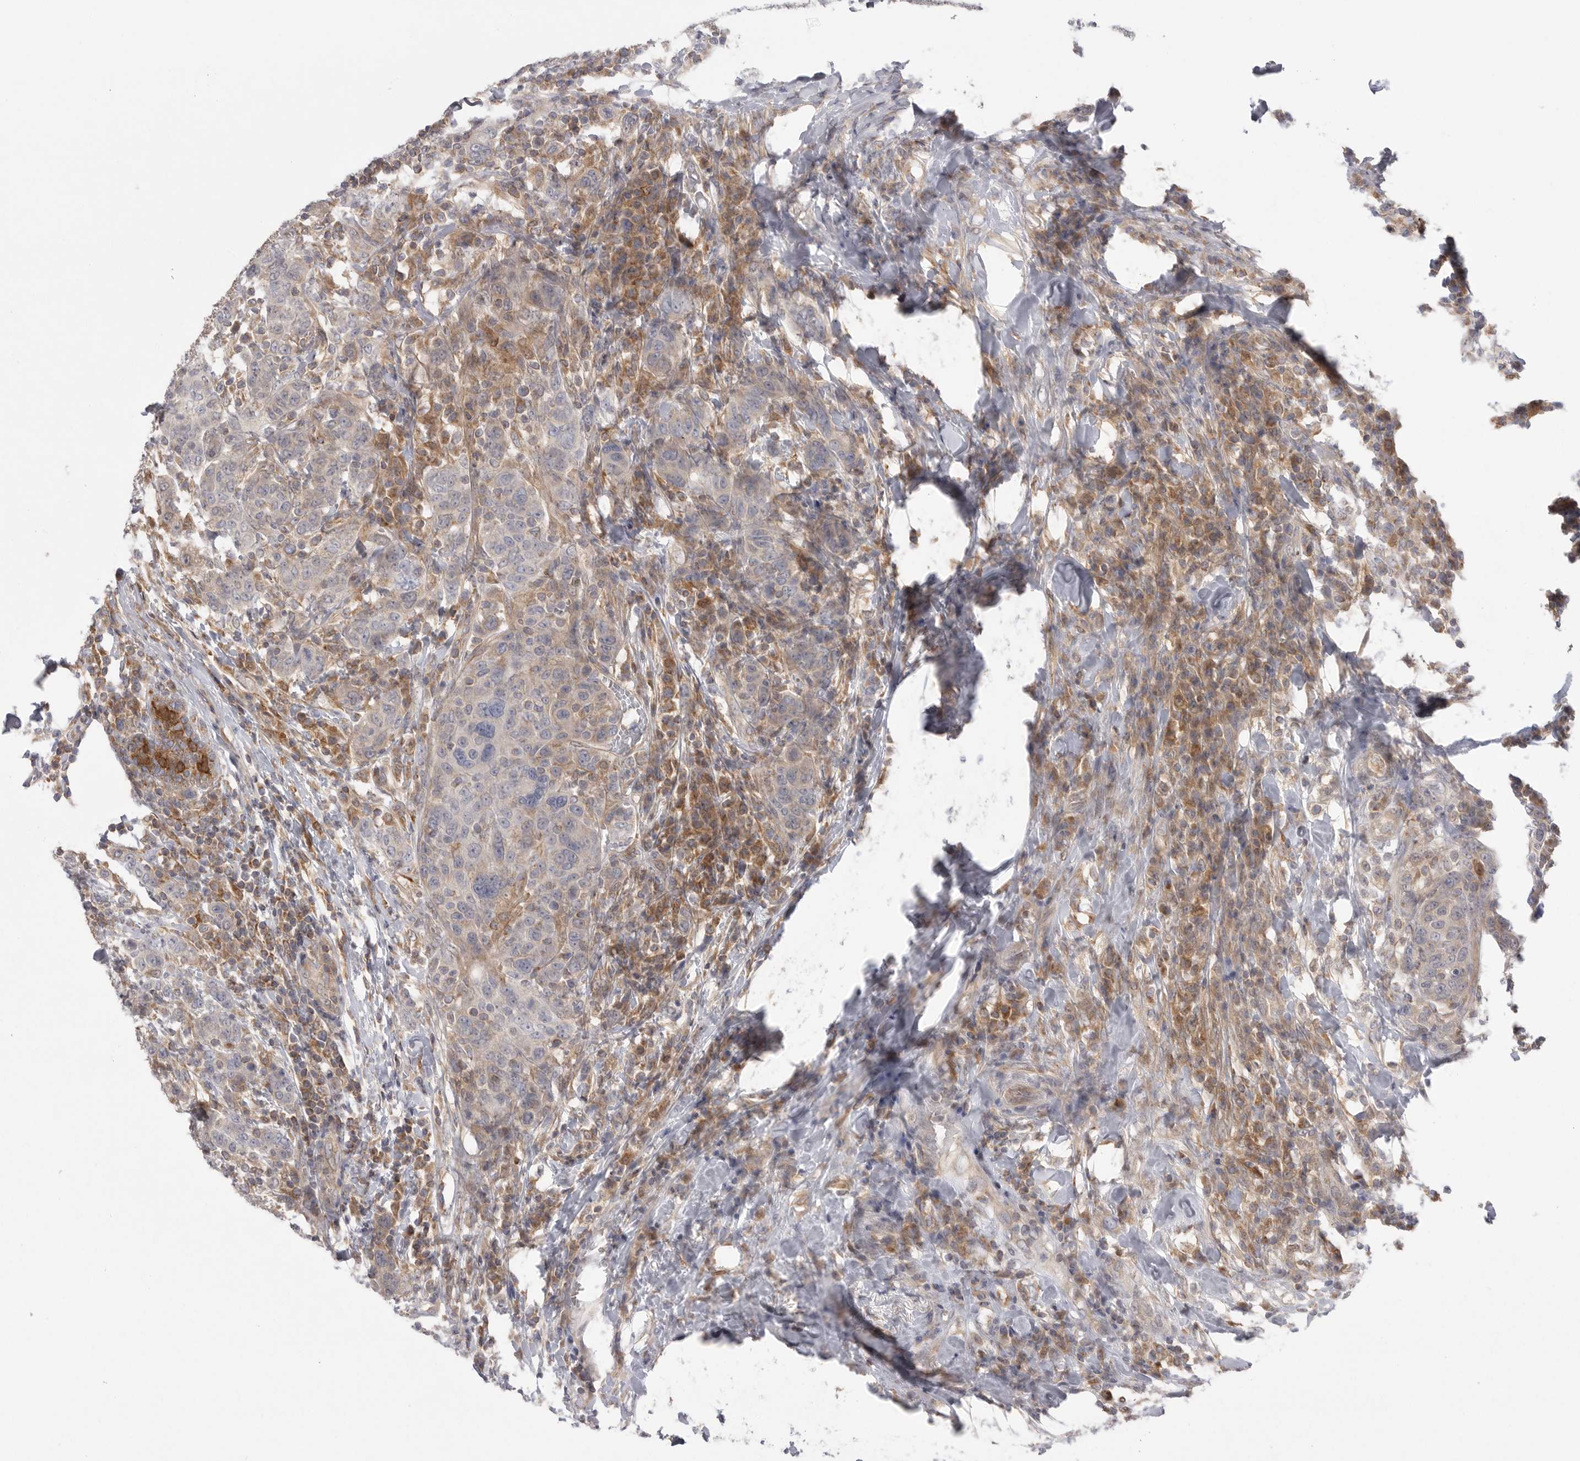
{"staining": {"intensity": "negative", "quantity": "none", "location": "none"}, "tissue": "breast cancer", "cell_type": "Tumor cells", "image_type": "cancer", "snomed": [{"axis": "morphology", "description": "Duct carcinoma"}, {"axis": "topography", "description": "Breast"}], "caption": "DAB (3,3'-diaminobenzidine) immunohistochemical staining of human breast cancer (intraductal carcinoma) shows no significant positivity in tumor cells.", "gene": "KYAT3", "patient": {"sex": "female", "age": 37}}